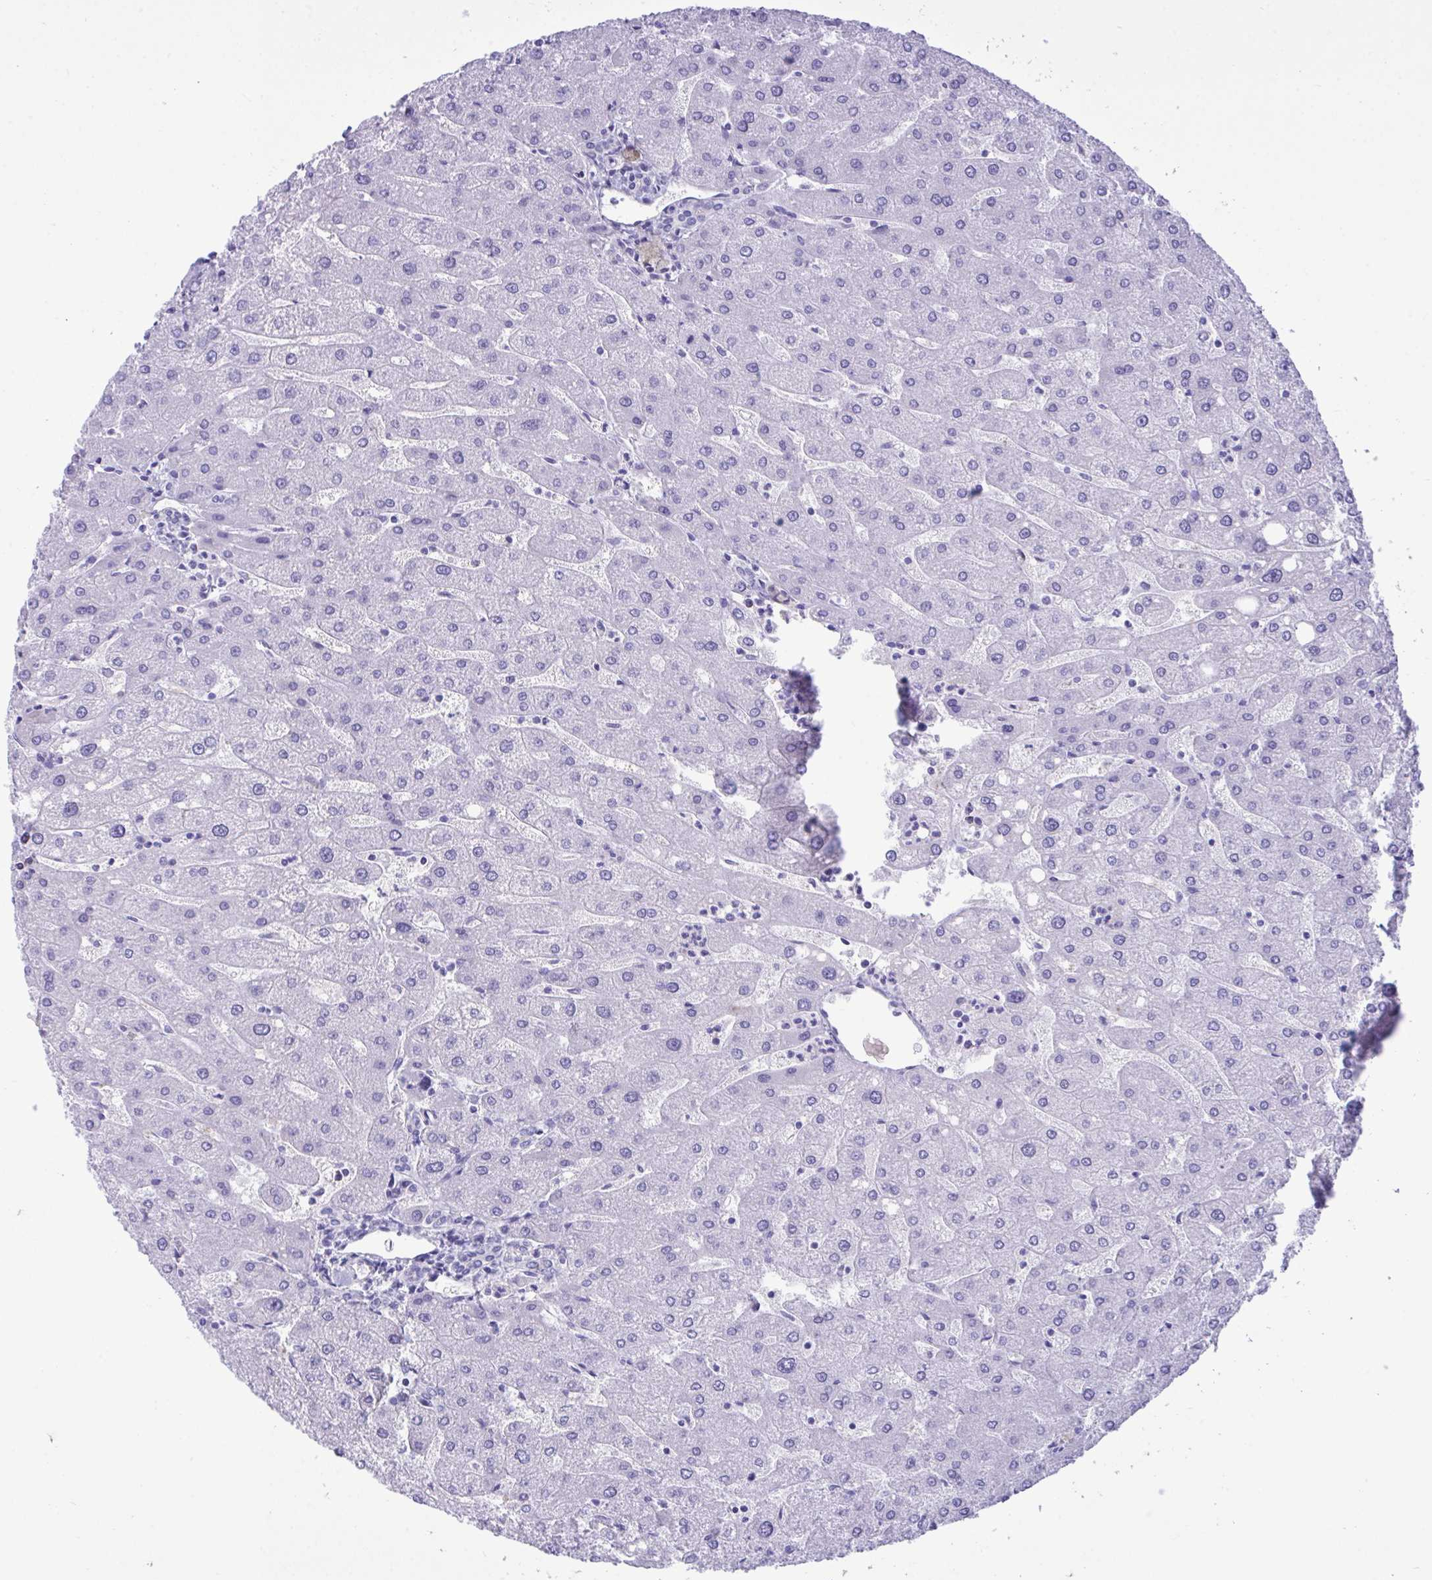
{"staining": {"intensity": "negative", "quantity": "none", "location": "none"}, "tissue": "liver", "cell_type": "Cholangiocytes", "image_type": "normal", "snomed": [{"axis": "morphology", "description": "Normal tissue, NOS"}, {"axis": "topography", "description": "Liver"}], "caption": "High power microscopy image of an IHC histopathology image of unremarkable liver, revealing no significant positivity in cholangiocytes. The staining is performed using DAB (3,3'-diaminobenzidine) brown chromogen with nuclei counter-stained in using hematoxylin.", "gene": "BEX5", "patient": {"sex": "male", "age": 67}}